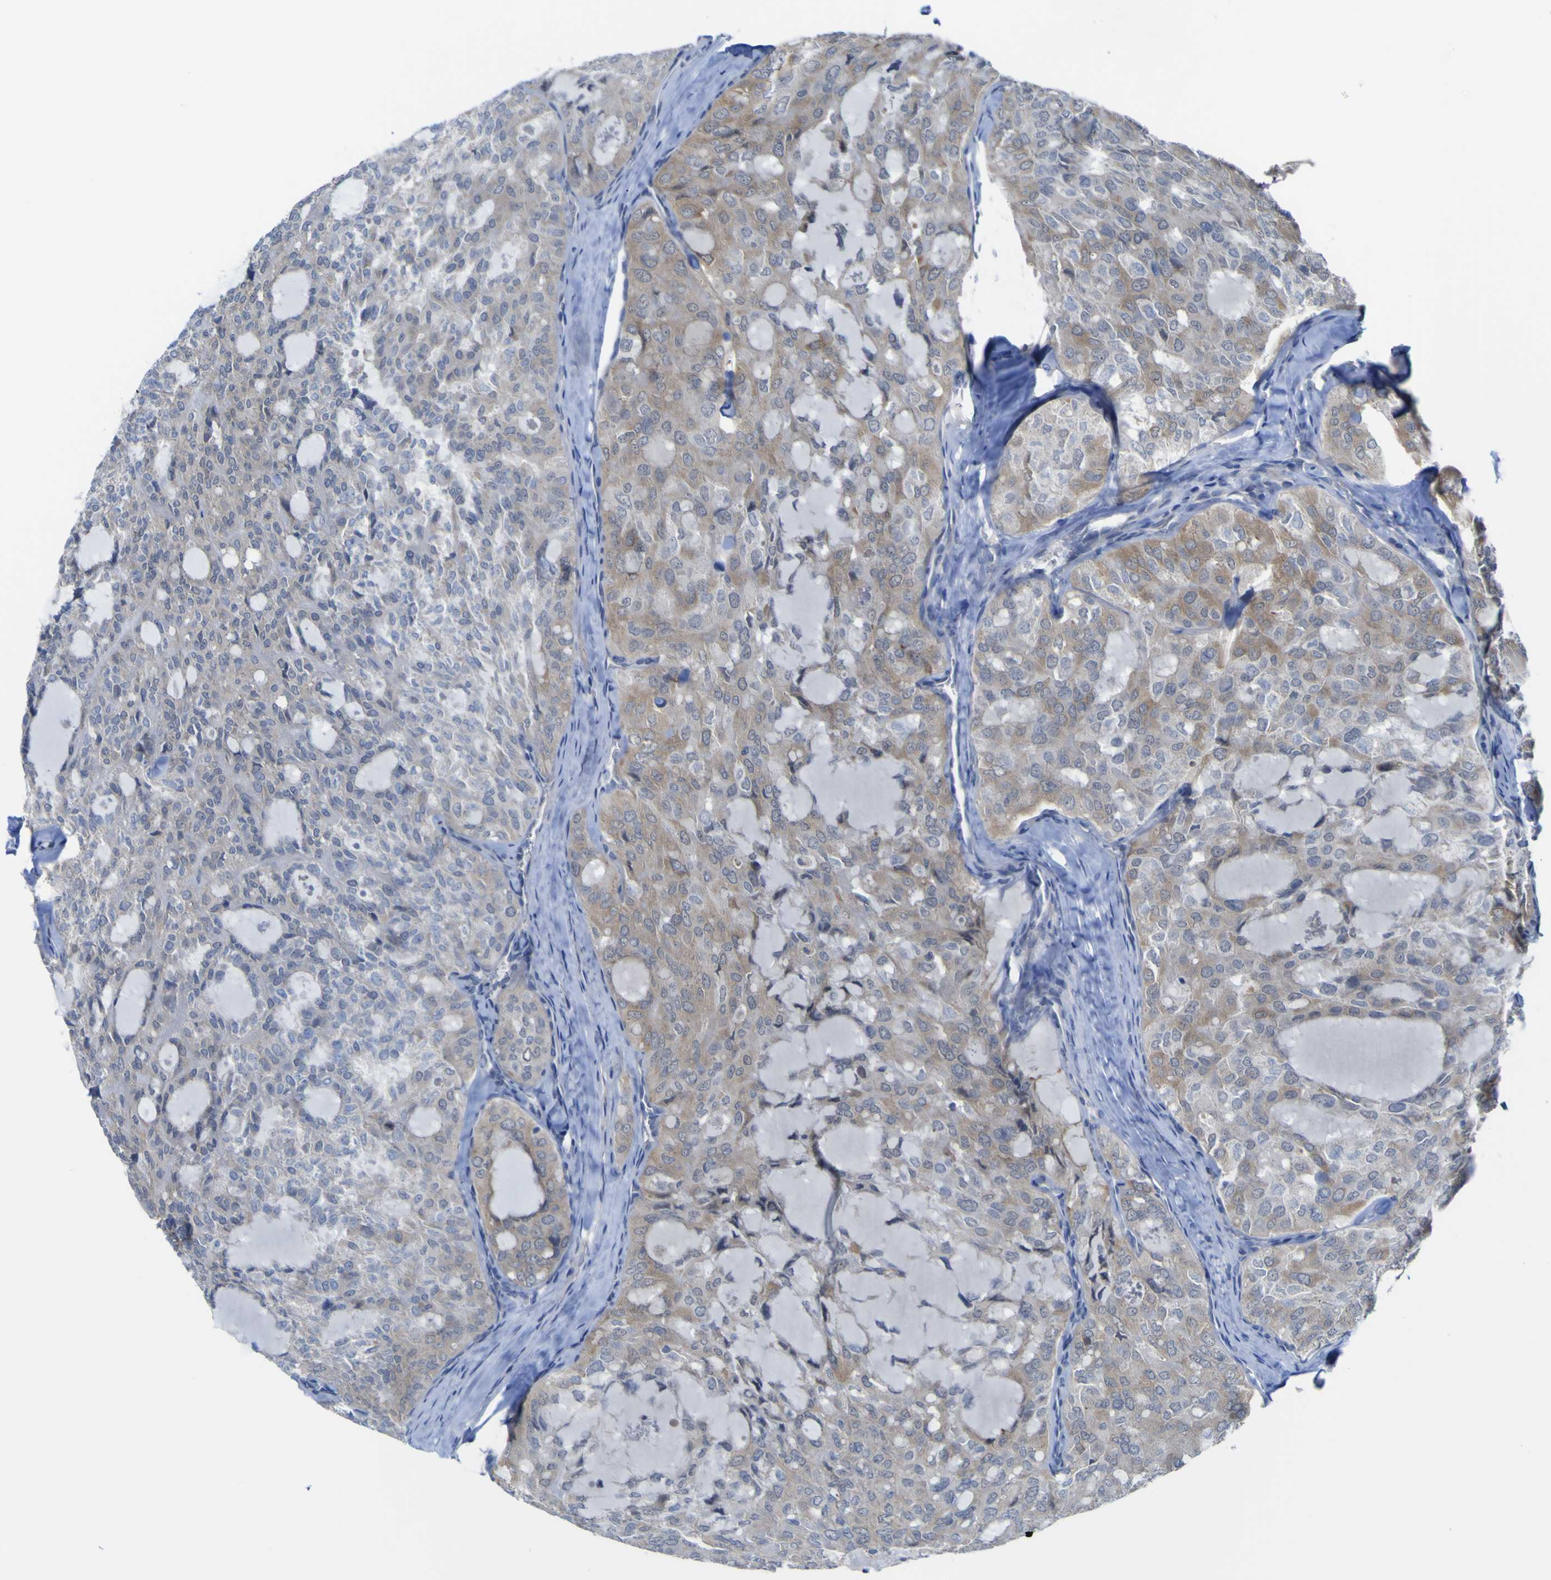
{"staining": {"intensity": "weak", "quantity": "25%-75%", "location": "cytoplasmic/membranous"}, "tissue": "thyroid cancer", "cell_type": "Tumor cells", "image_type": "cancer", "snomed": [{"axis": "morphology", "description": "Follicular adenoma carcinoma, NOS"}, {"axis": "topography", "description": "Thyroid gland"}], "caption": "Weak cytoplasmic/membranous protein staining is present in approximately 25%-75% of tumor cells in thyroid cancer (follicular adenoma carcinoma). (brown staining indicates protein expression, while blue staining denotes nuclei).", "gene": "TNFRSF11A", "patient": {"sex": "male", "age": 75}}